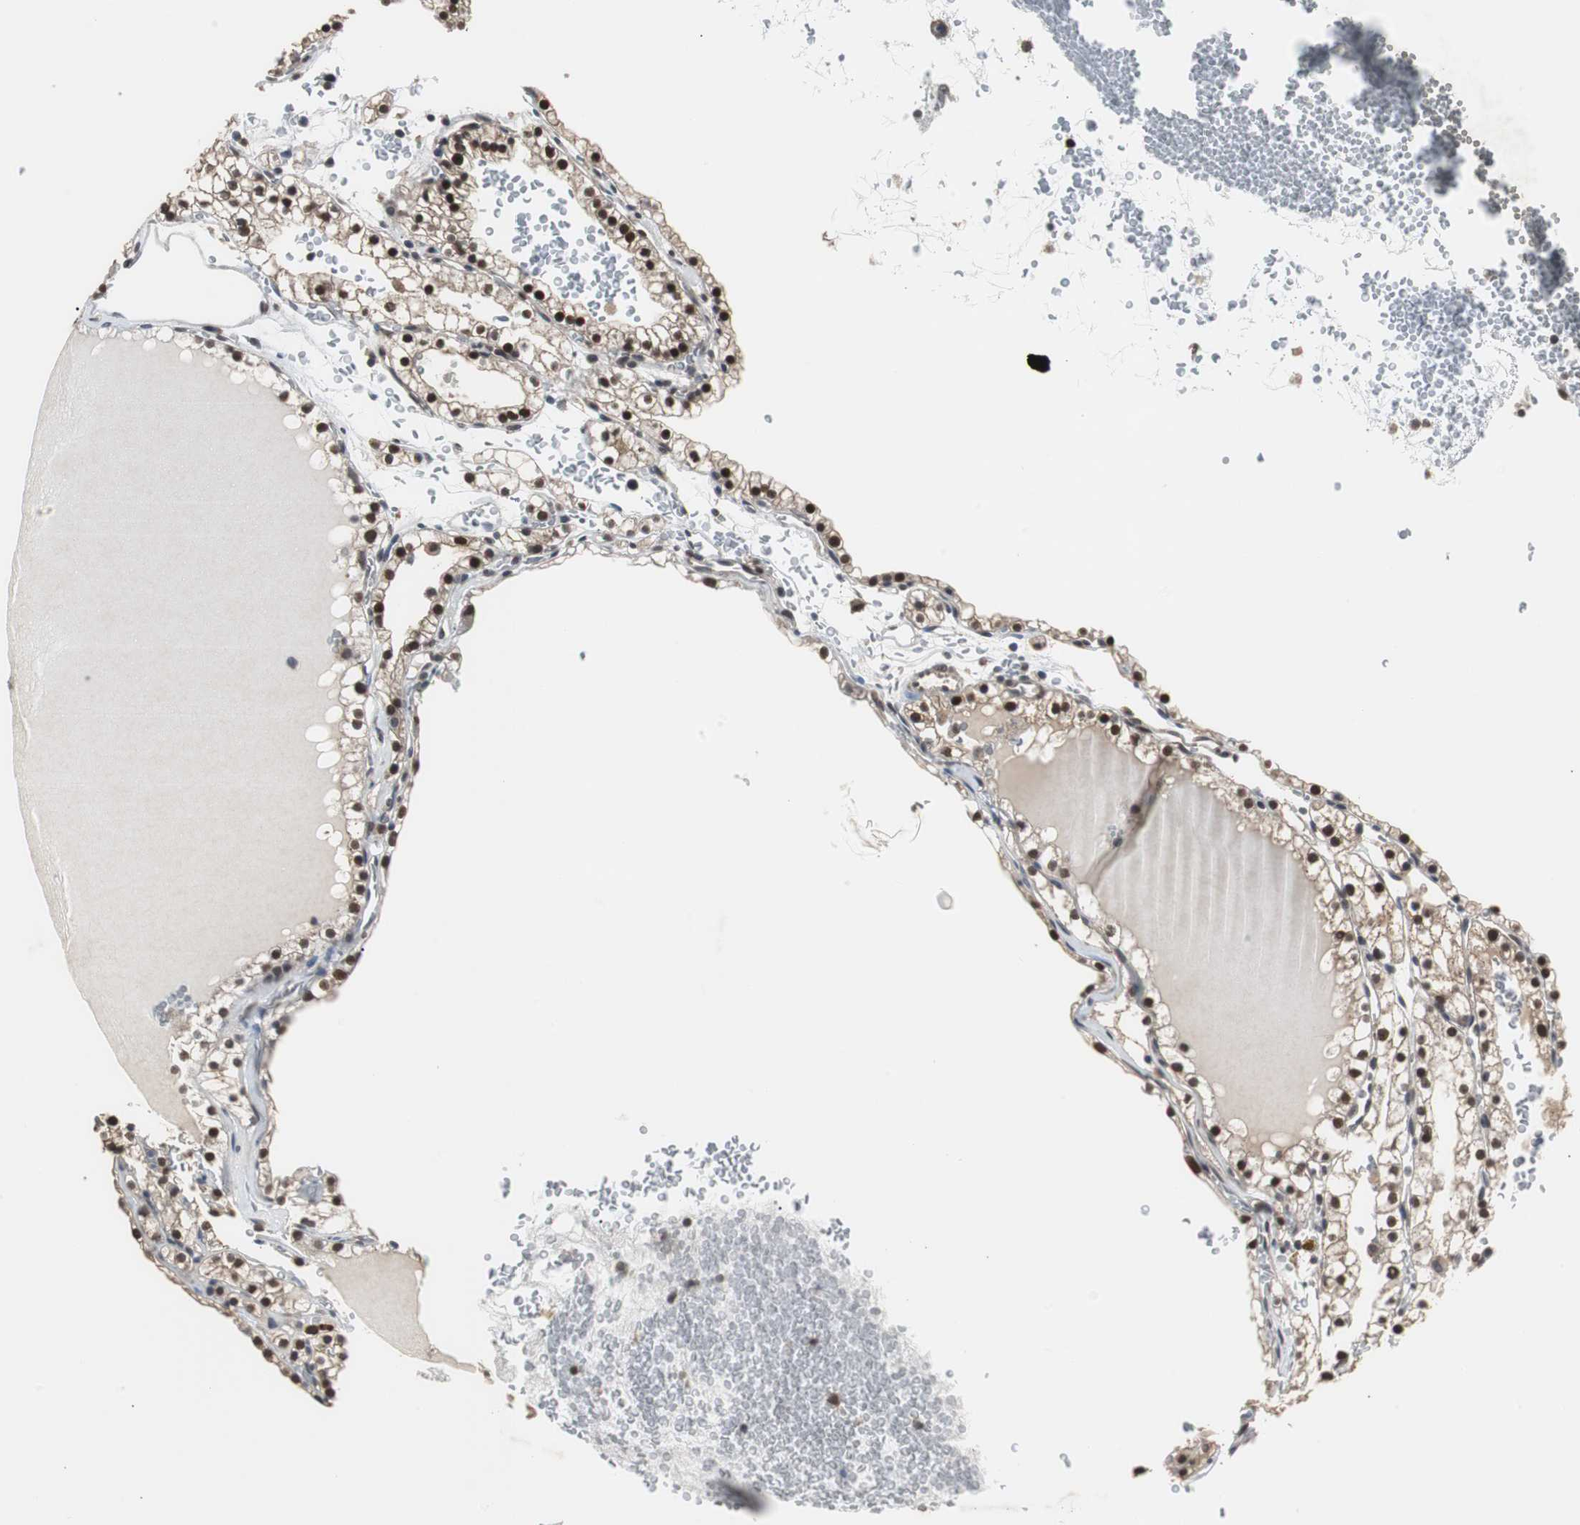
{"staining": {"intensity": "strong", "quantity": ">75%", "location": "nuclear"}, "tissue": "renal cancer", "cell_type": "Tumor cells", "image_type": "cancer", "snomed": [{"axis": "morphology", "description": "Adenocarcinoma, NOS"}, {"axis": "topography", "description": "Kidney"}], "caption": "Renal cancer stained with DAB IHC exhibits high levels of strong nuclear positivity in about >75% of tumor cells.", "gene": "ZHX2", "patient": {"sex": "female", "age": 41}}